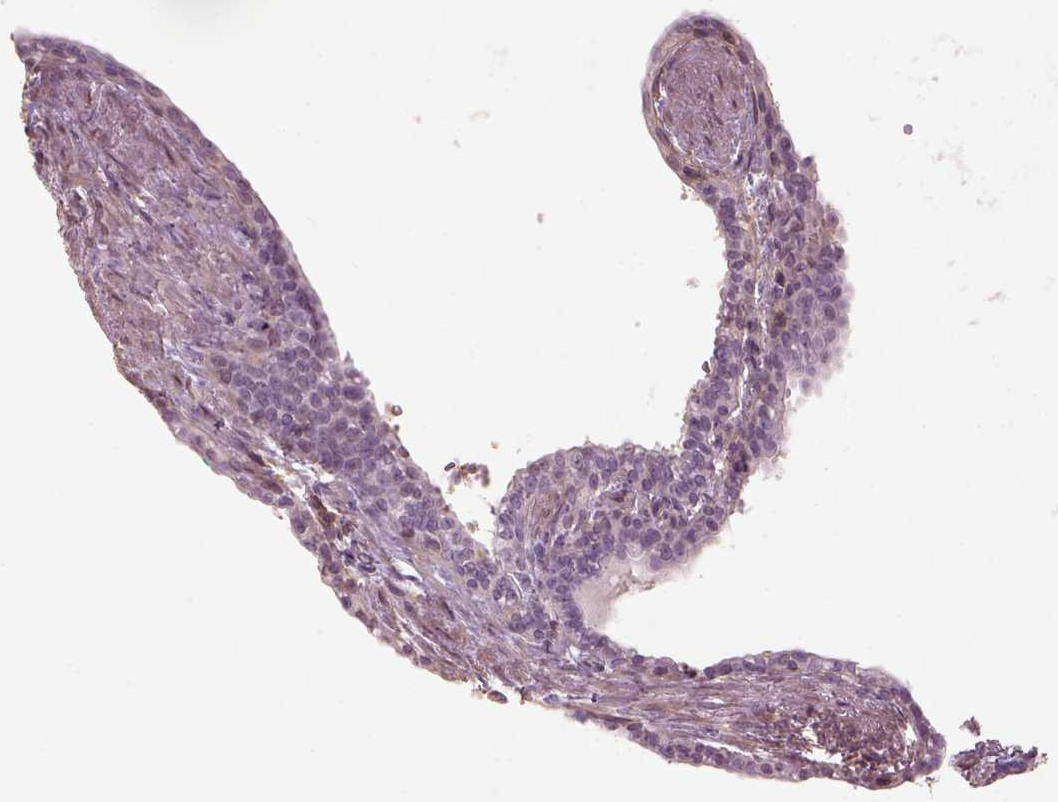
{"staining": {"intensity": "negative", "quantity": "none", "location": "none"}, "tissue": "seminal vesicle", "cell_type": "Glandular cells", "image_type": "normal", "snomed": [{"axis": "morphology", "description": "Normal tissue, NOS"}, {"axis": "morphology", "description": "Urothelial carcinoma, NOS"}, {"axis": "topography", "description": "Urinary bladder"}, {"axis": "topography", "description": "Seminal veicle"}], "caption": "Protein analysis of unremarkable seminal vesicle shows no significant staining in glandular cells. (DAB (3,3'-diaminobenzidine) immunohistochemistry with hematoxylin counter stain).", "gene": "LIN7A", "patient": {"sex": "male", "age": 76}}